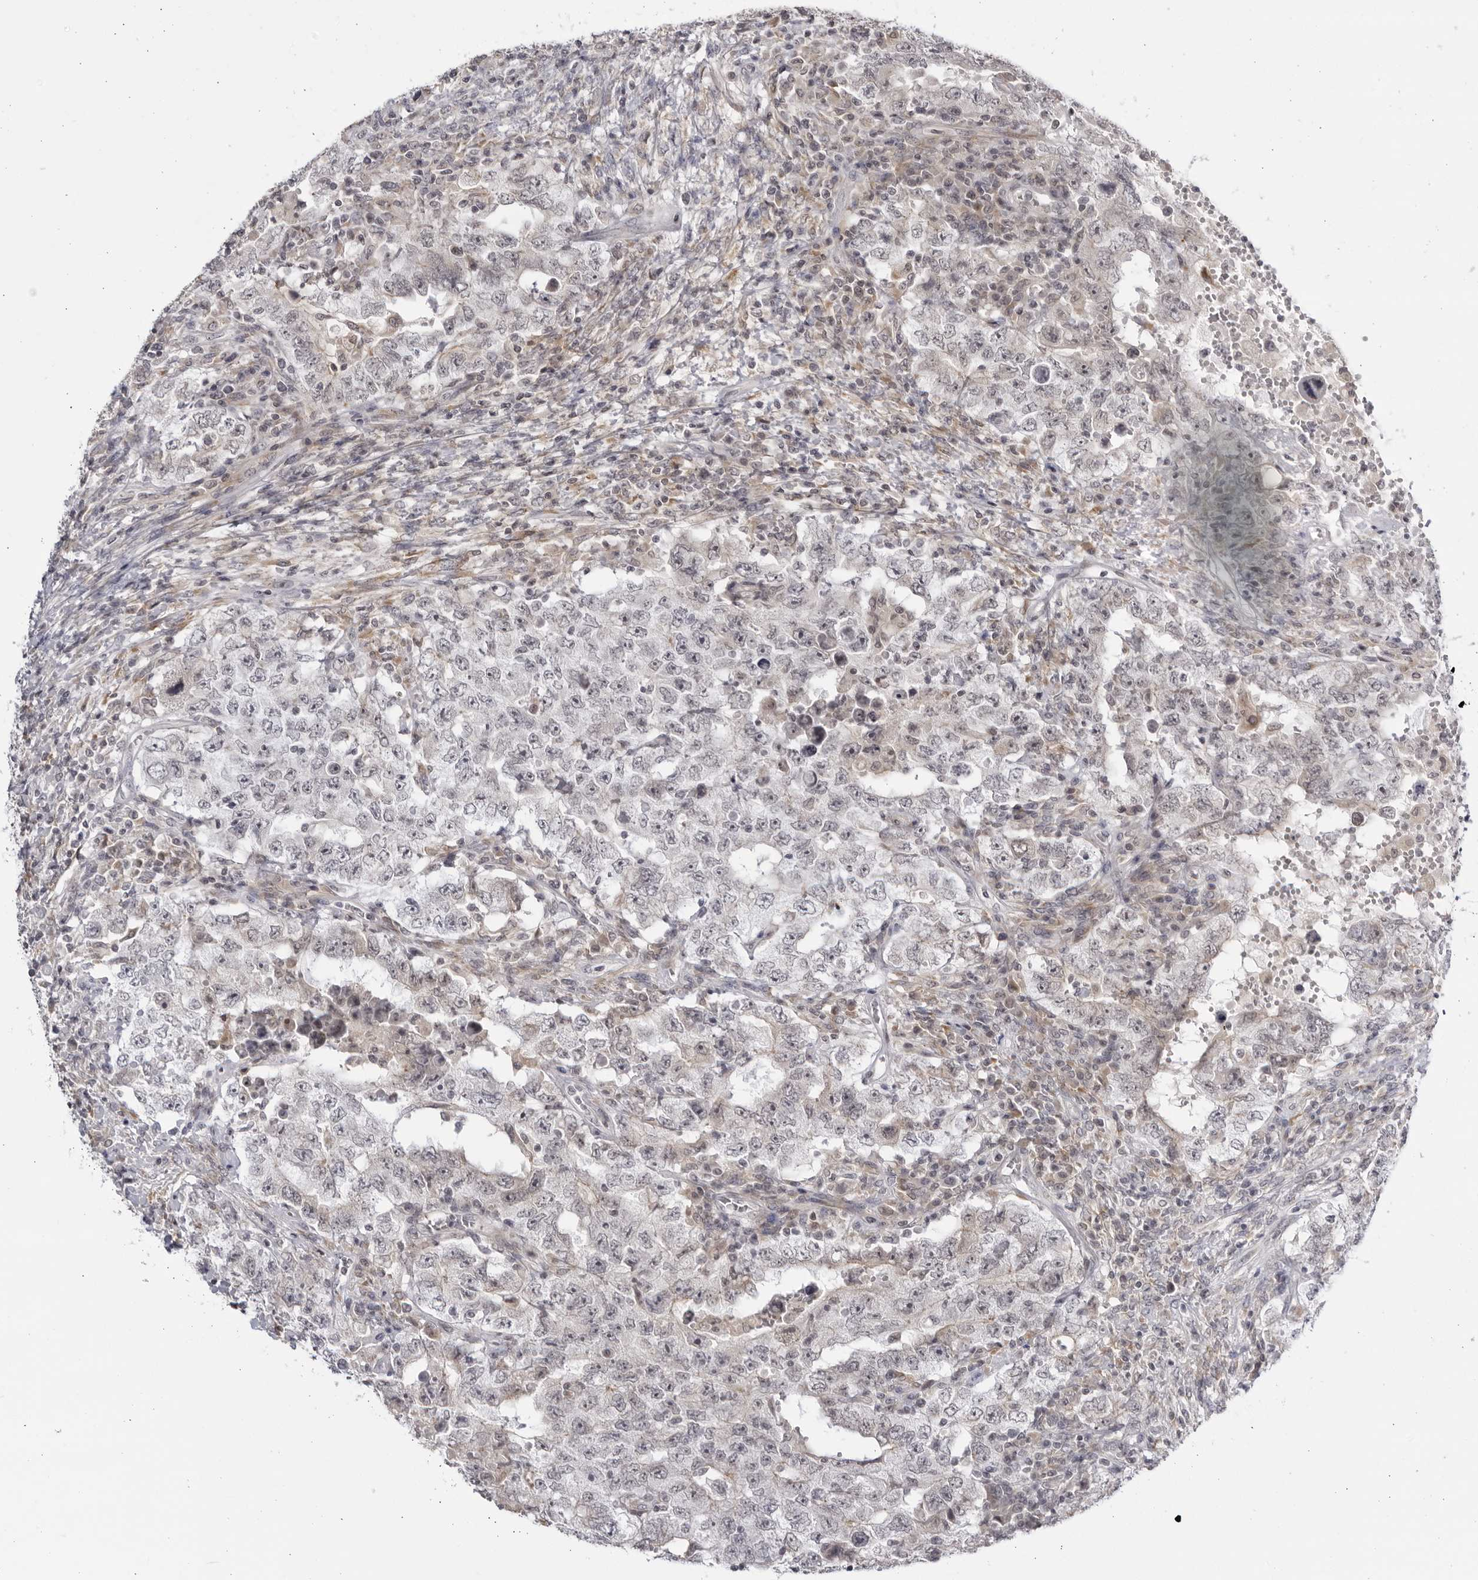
{"staining": {"intensity": "negative", "quantity": "none", "location": "none"}, "tissue": "testis cancer", "cell_type": "Tumor cells", "image_type": "cancer", "snomed": [{"axis": "morphology", "description": "Carcinoma, Embryonal, NOS"}, {"axis": "topography", "description": "Testis"}], "caption": "A high-resolution micrograph shows immunohistochemistry staining of testis embryonal carcinoma, which shows no significant positivity in tumor cells. Brightfield microscopy of immunohistochemistry (IHC) stained with DAB (3,3'-diaminobenzidine) (brown) and hematoxylin (blue), captured at high magnification.", "gene": "CNBD1", "patient": {"sex": "male", "age": 26}}